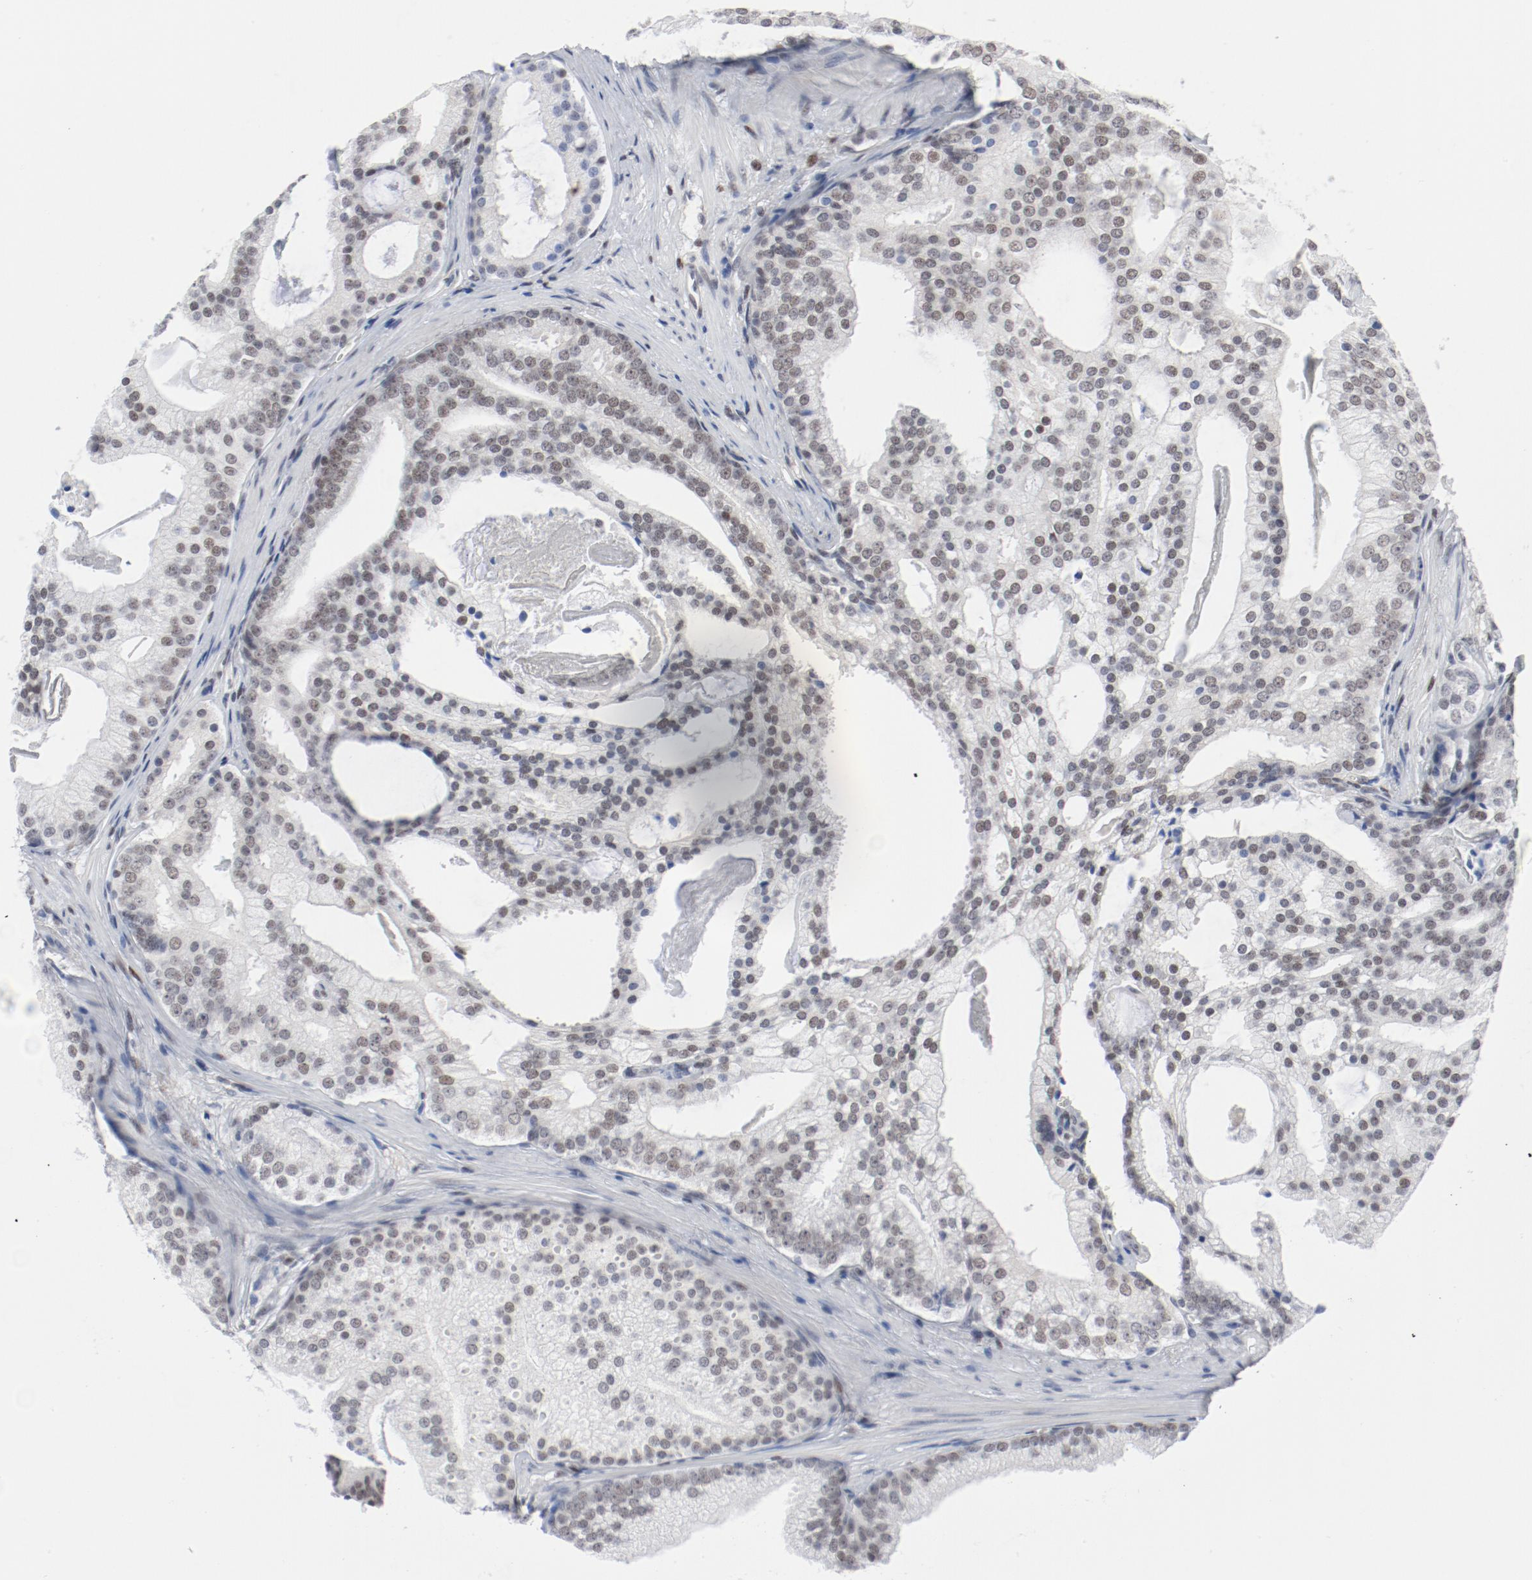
{"staining": {"intensity": "weak", "quantity": ">75%", "location": "nuclear"}, "tissue": "prostate cancer", "cell_type": "Tumor cells", "image_type": "cancer", "snomed": [{"axis": "morphology", "description": "Adenocarcinoma, Low grade"}, {"axis": "topography", "description": "Prostate"}], "caption": "High-magnification brightfield microscopy of prostate cancer stained with DAB (3,3'-diaminobenzidine) (brown) and counterstained with hematoxylin (blue). tumor cells exhibit weak nuclear staining is appreciated in about>75% of cells.", "gene": "ARNT", "patient": {"sex": "male", "age": 58}}